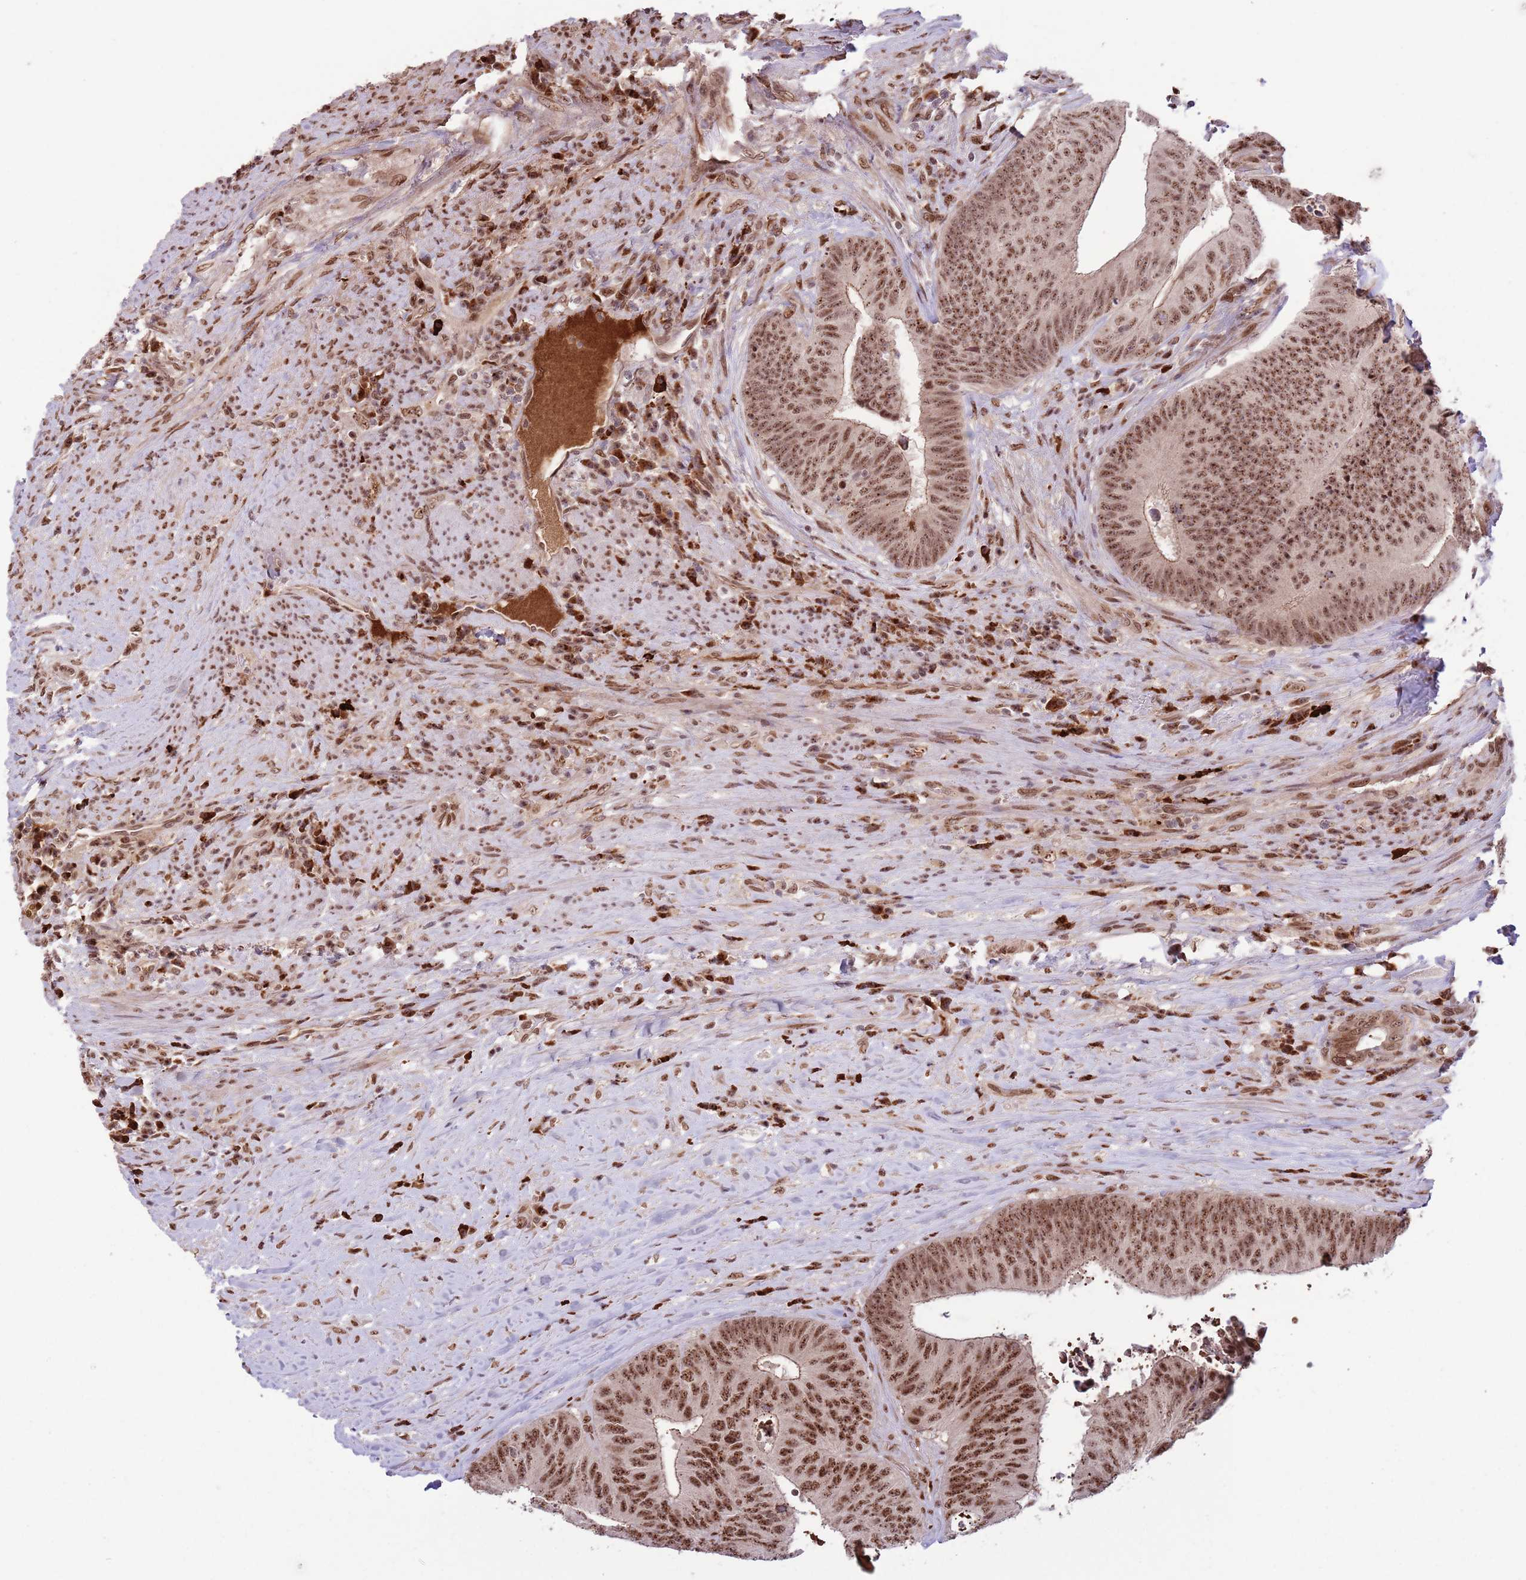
{"staining": {"intensity": "strong", "quantity": ">75%", "location": "nuclear"}, "tissue": "colorectal cancer", "cell_type": "Tumor cells", "image_type": "cancer", "snomed": [{"axis": "morphology", "description": "Adenocarcinoma, NOS"}, {"axis": "topography", "description": "Rectum"}], "caption": "Approximately >75% of tumor cells in human adenocarcinoma (colorectal) show strong nuclear protein positivity as visualized by brown immunohistochemical staining.", "gene": "SIPA1L3", "patient": {"sex": "male", "age": 72}}